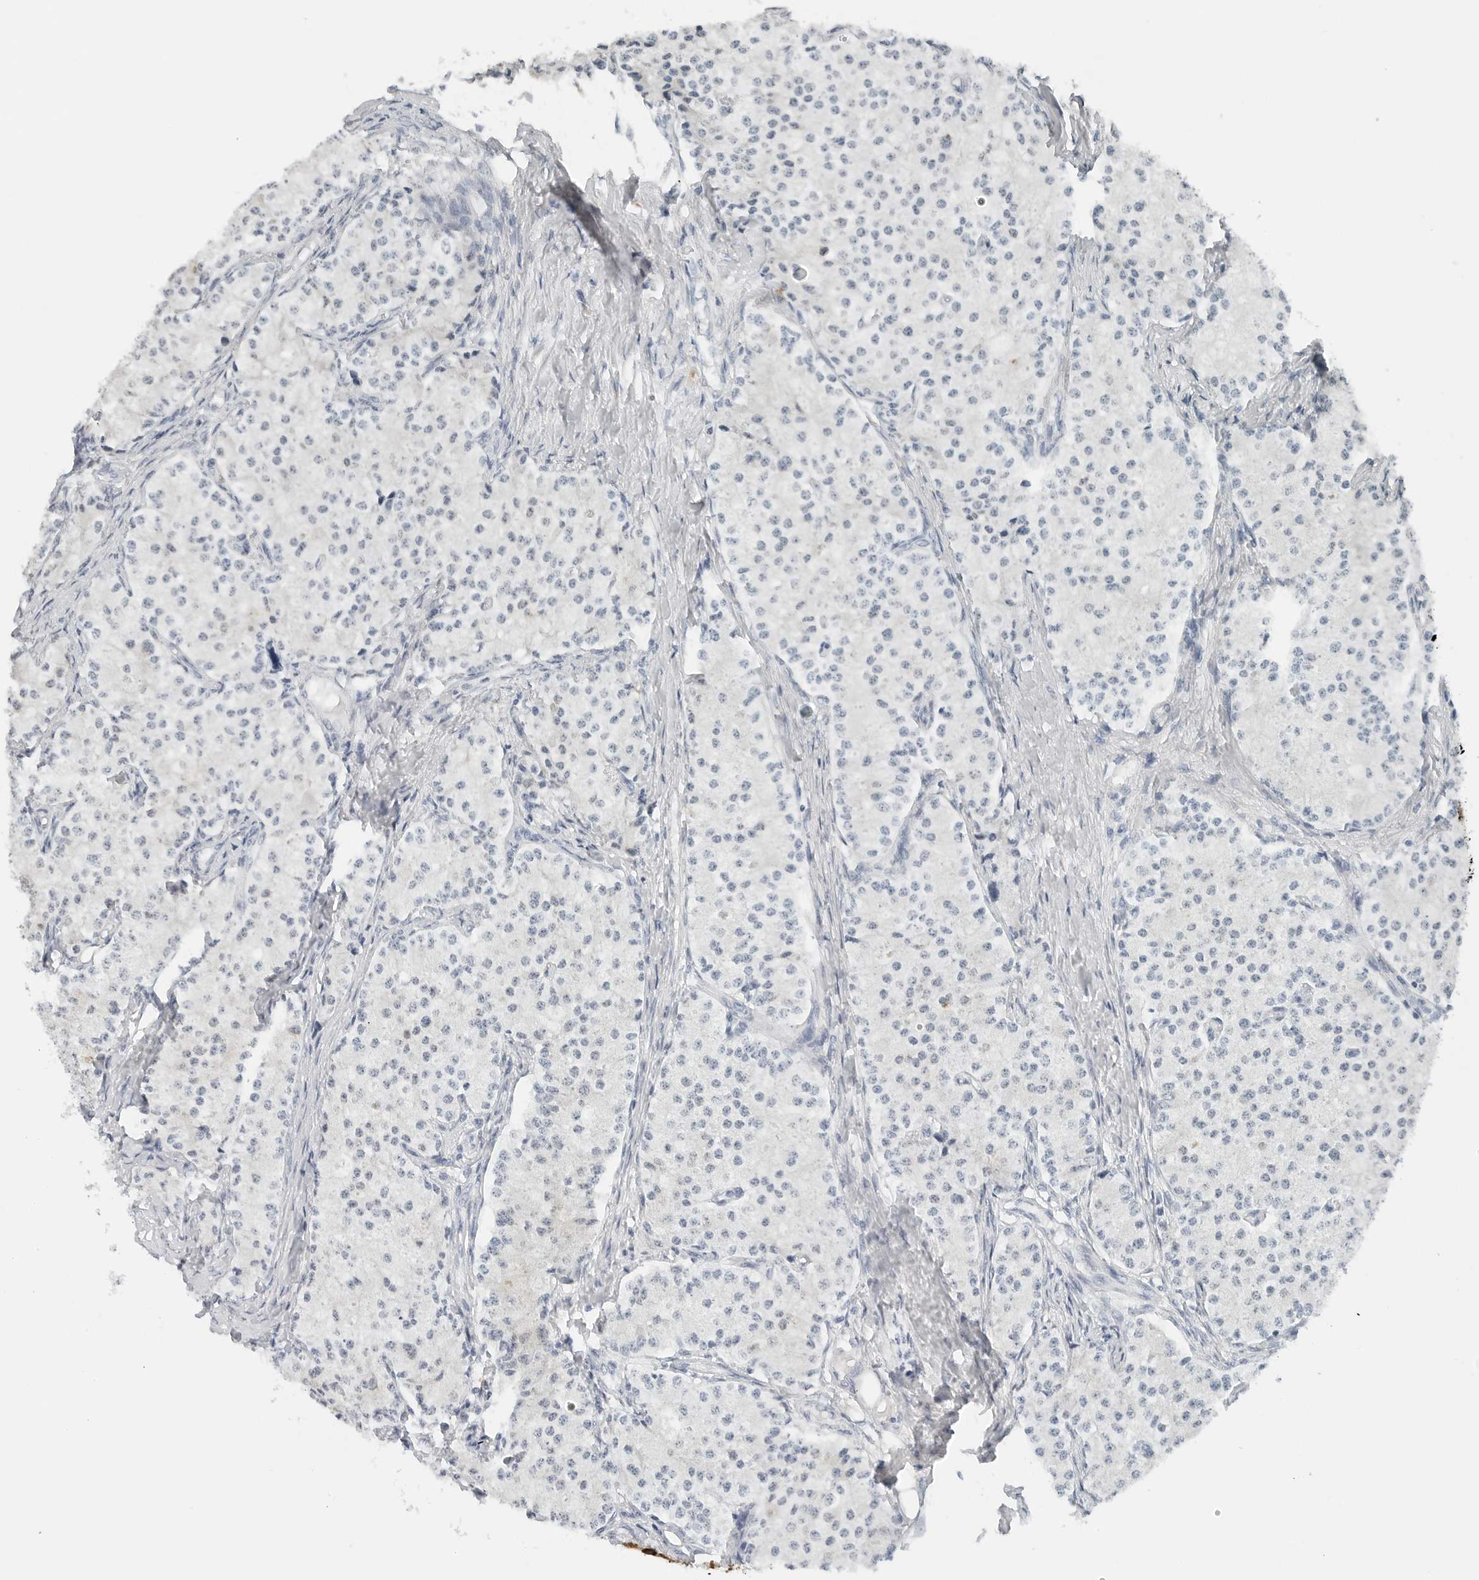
{"staining": {"intensity": "negative", "quantity": "none", "location": "none"}, "tissue": "carcinoid", "cell_type": "Tumor cells", "image_type": "cancer", "snomed": [{"axis": "morphology", "description": "Carcinoid, malignant, NOS"}, {"axis": "topography", "description": "Colon"}], "caption": "Immunohistochemical staining of human carcinoid reveals no significant positivity in tumor cells.", "gene": "P4HA2", "patient": {"sex": "female", "age": 52}}